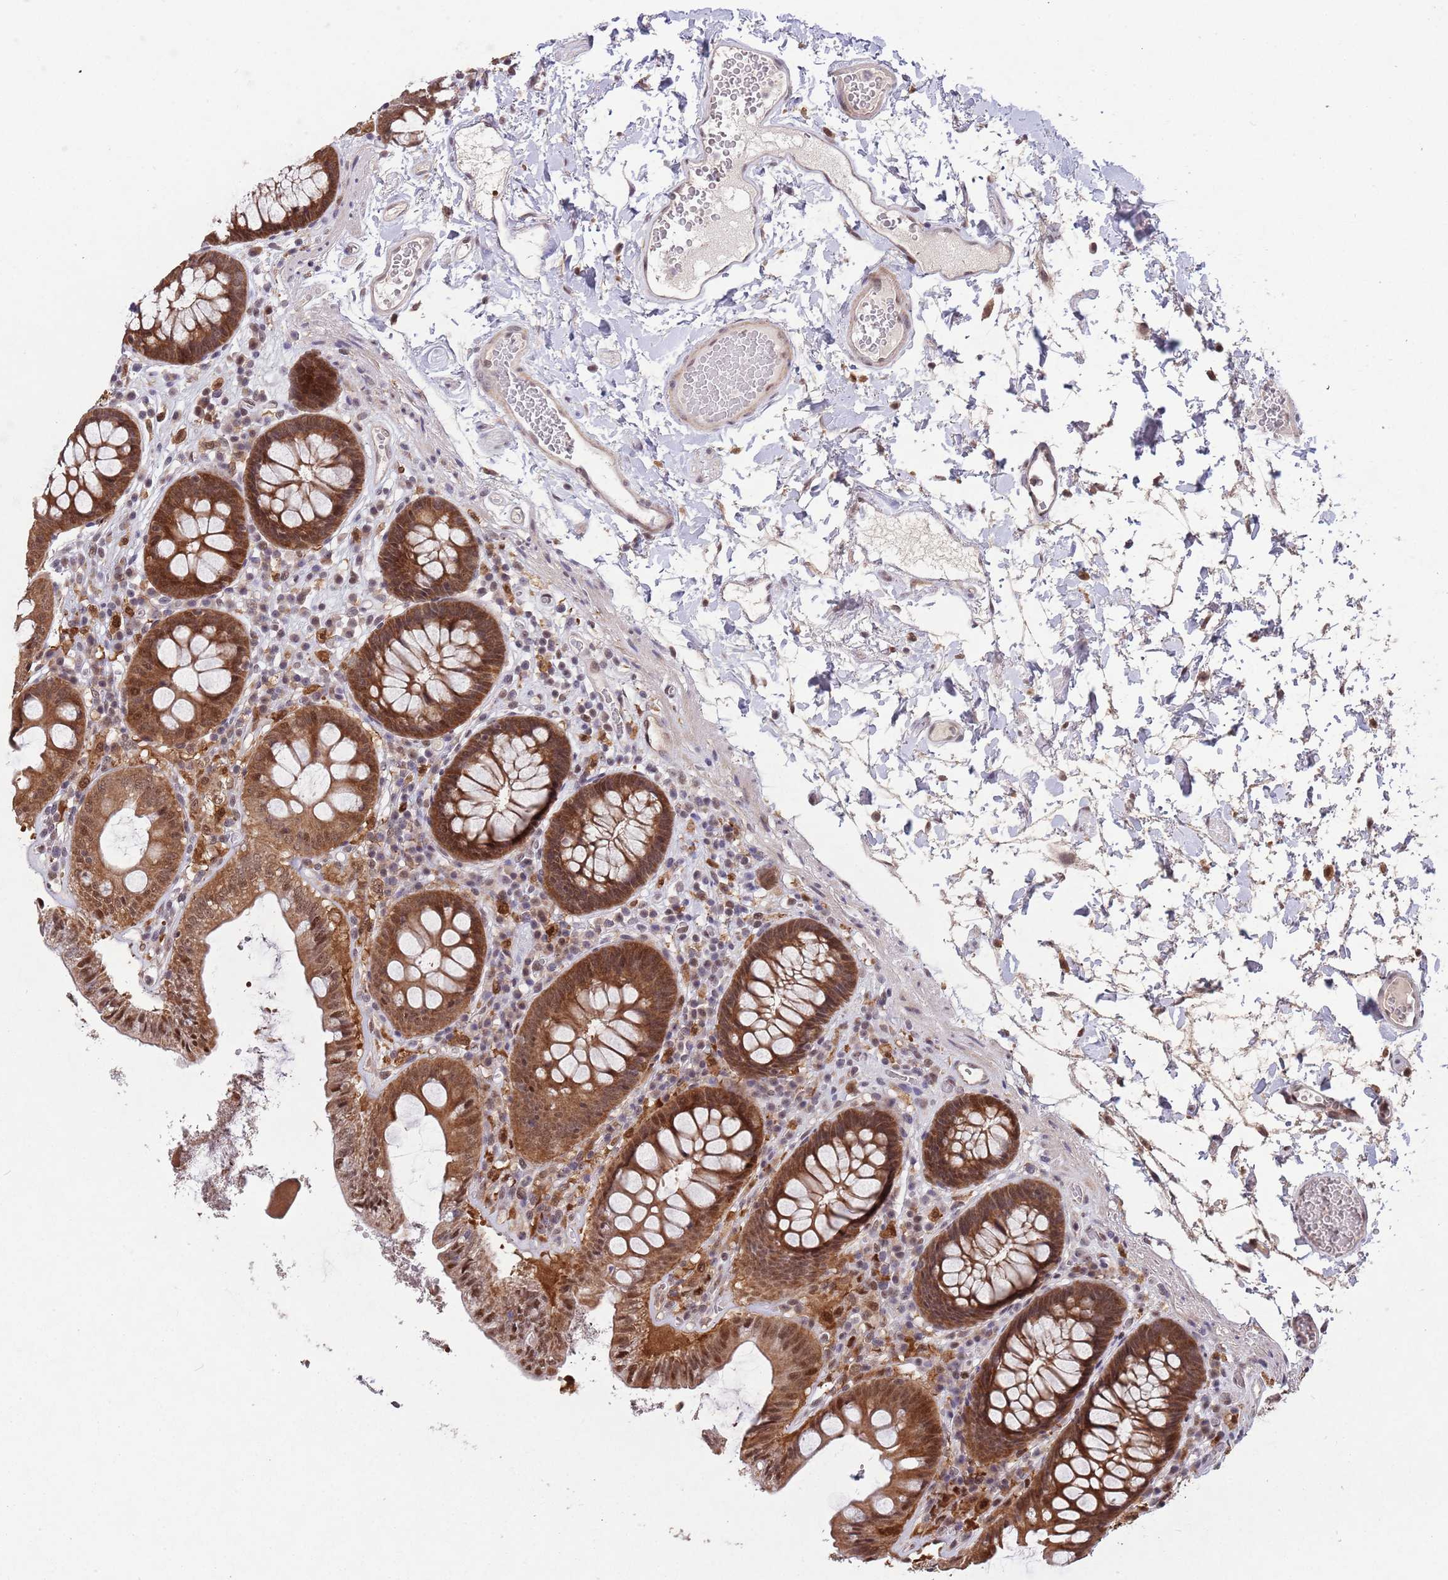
{"staining": {"intensity": "weak", "quantity": ">75%", "location": "cytoplasmic/membranous,nuclear"}, "tissue": "colon", "cell_type": "Endothelial cells", "image_type": "normal", "snomed": [{"axis": "morphology", "description": "Normal tissue, NOS"}, {"axis": "topography", "description": "Colon"}], "caption": "This image demonstrates benign colon stained with immunohistochemistry (IHC) to label a protein in brown. The cytoplasmic/membranous,nuclear of endothelial cells show weak positivity for the protein. Nuclei are counter-stained blue.", "gene": "ZNF639", "patient": {"sex": "male", "age": 84}}